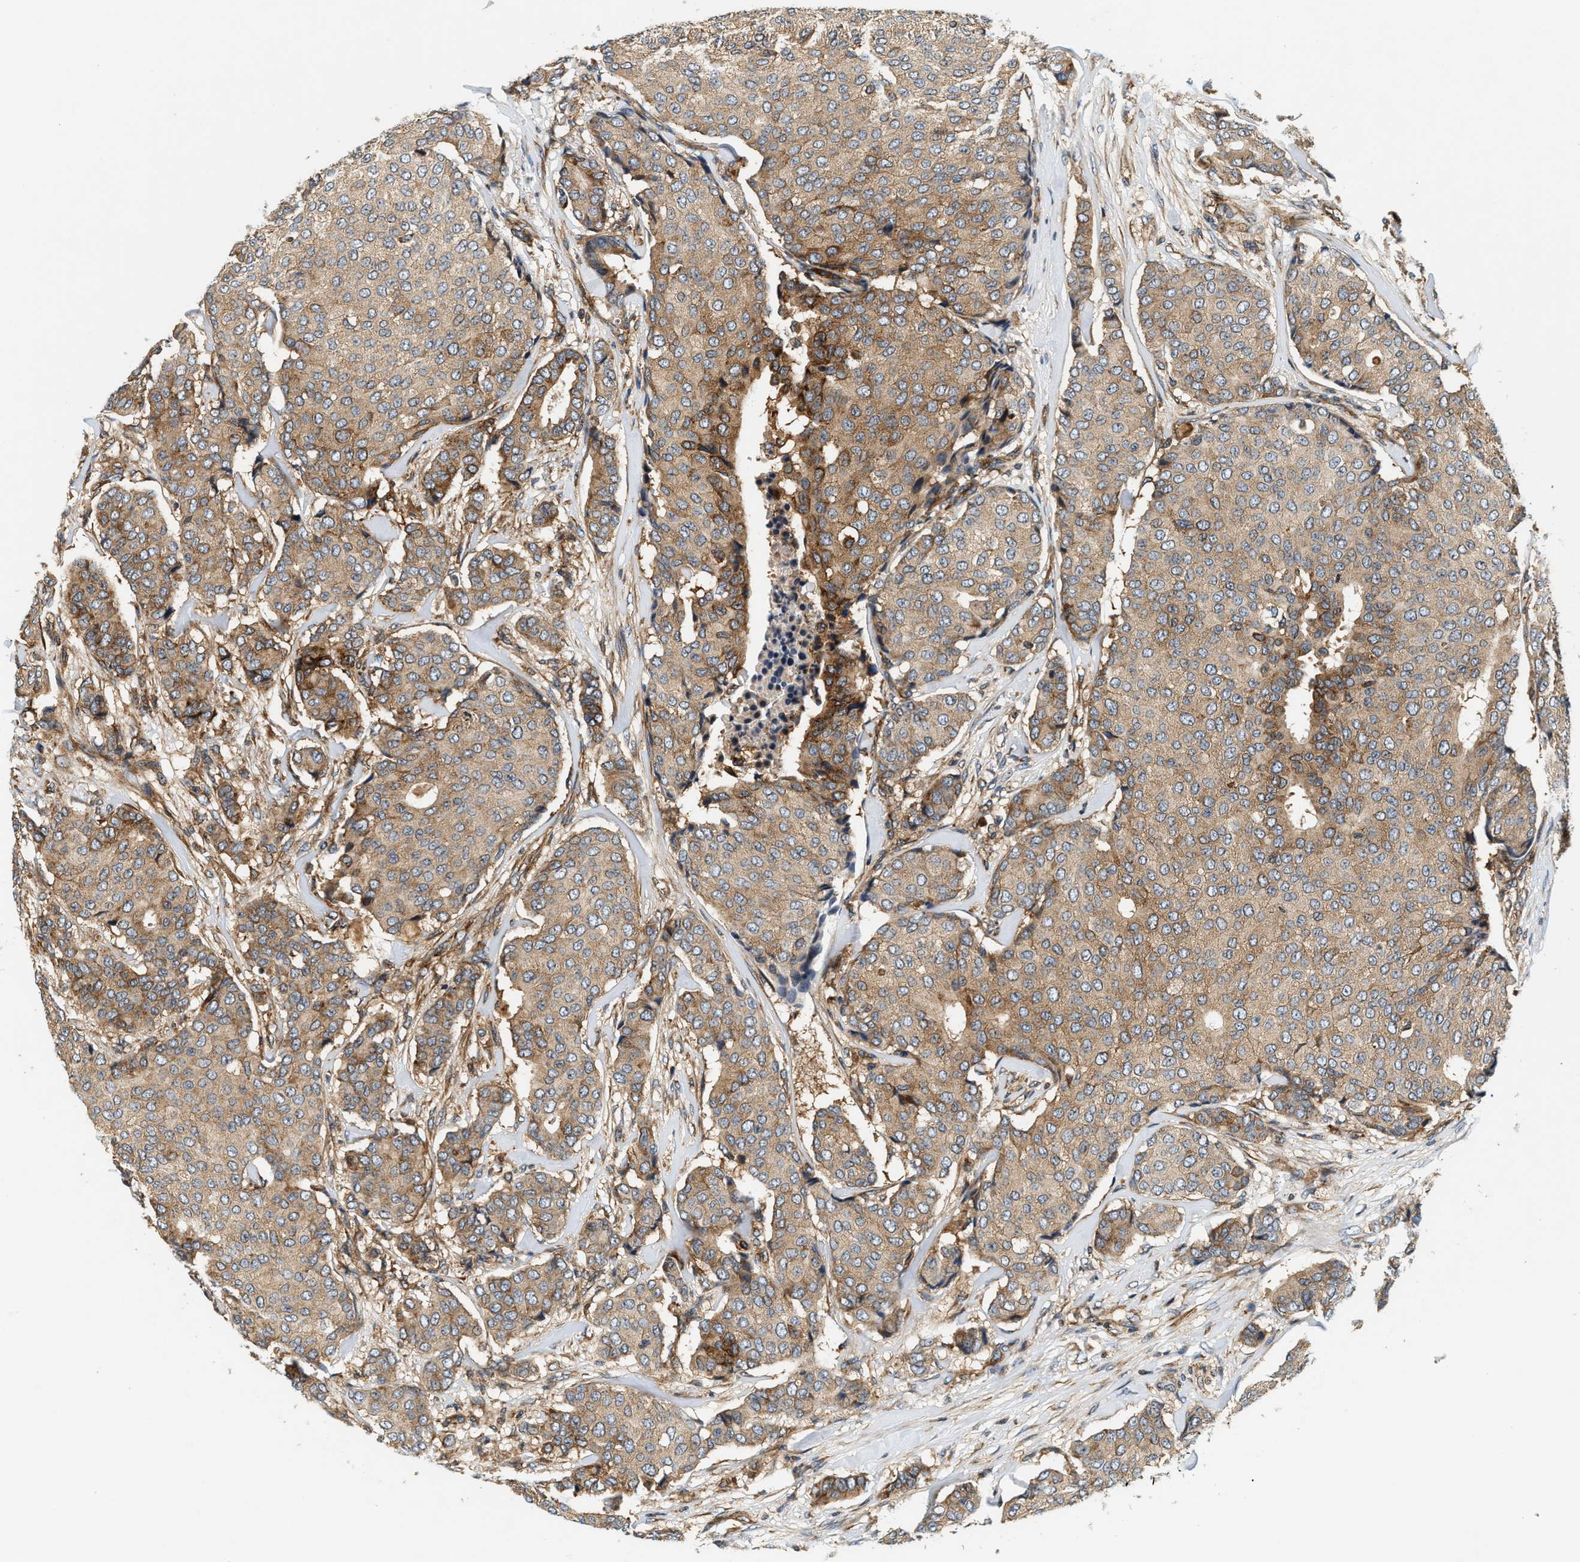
{"staining": {"intensity": "moderate", "quantity": ">75%", "location": "cytoplasmic/membranous"}, "tissue": "breast cancer", "cell_type": "Tumor cells", "image_type": "cancer", "snomed": [{"axis": "morphology", "description": "Duct carcinoma"}, {"axis": "topography", "description": "Breast"}], "caption": "Immunohistochemical staining of breast cancer exhibits medium levels of moderate cytoplasmic/membranous positivity in approximately >75% of tumor cells.", "gene": "SAMD9", "patient": {"sex": "female", "age": 75}}